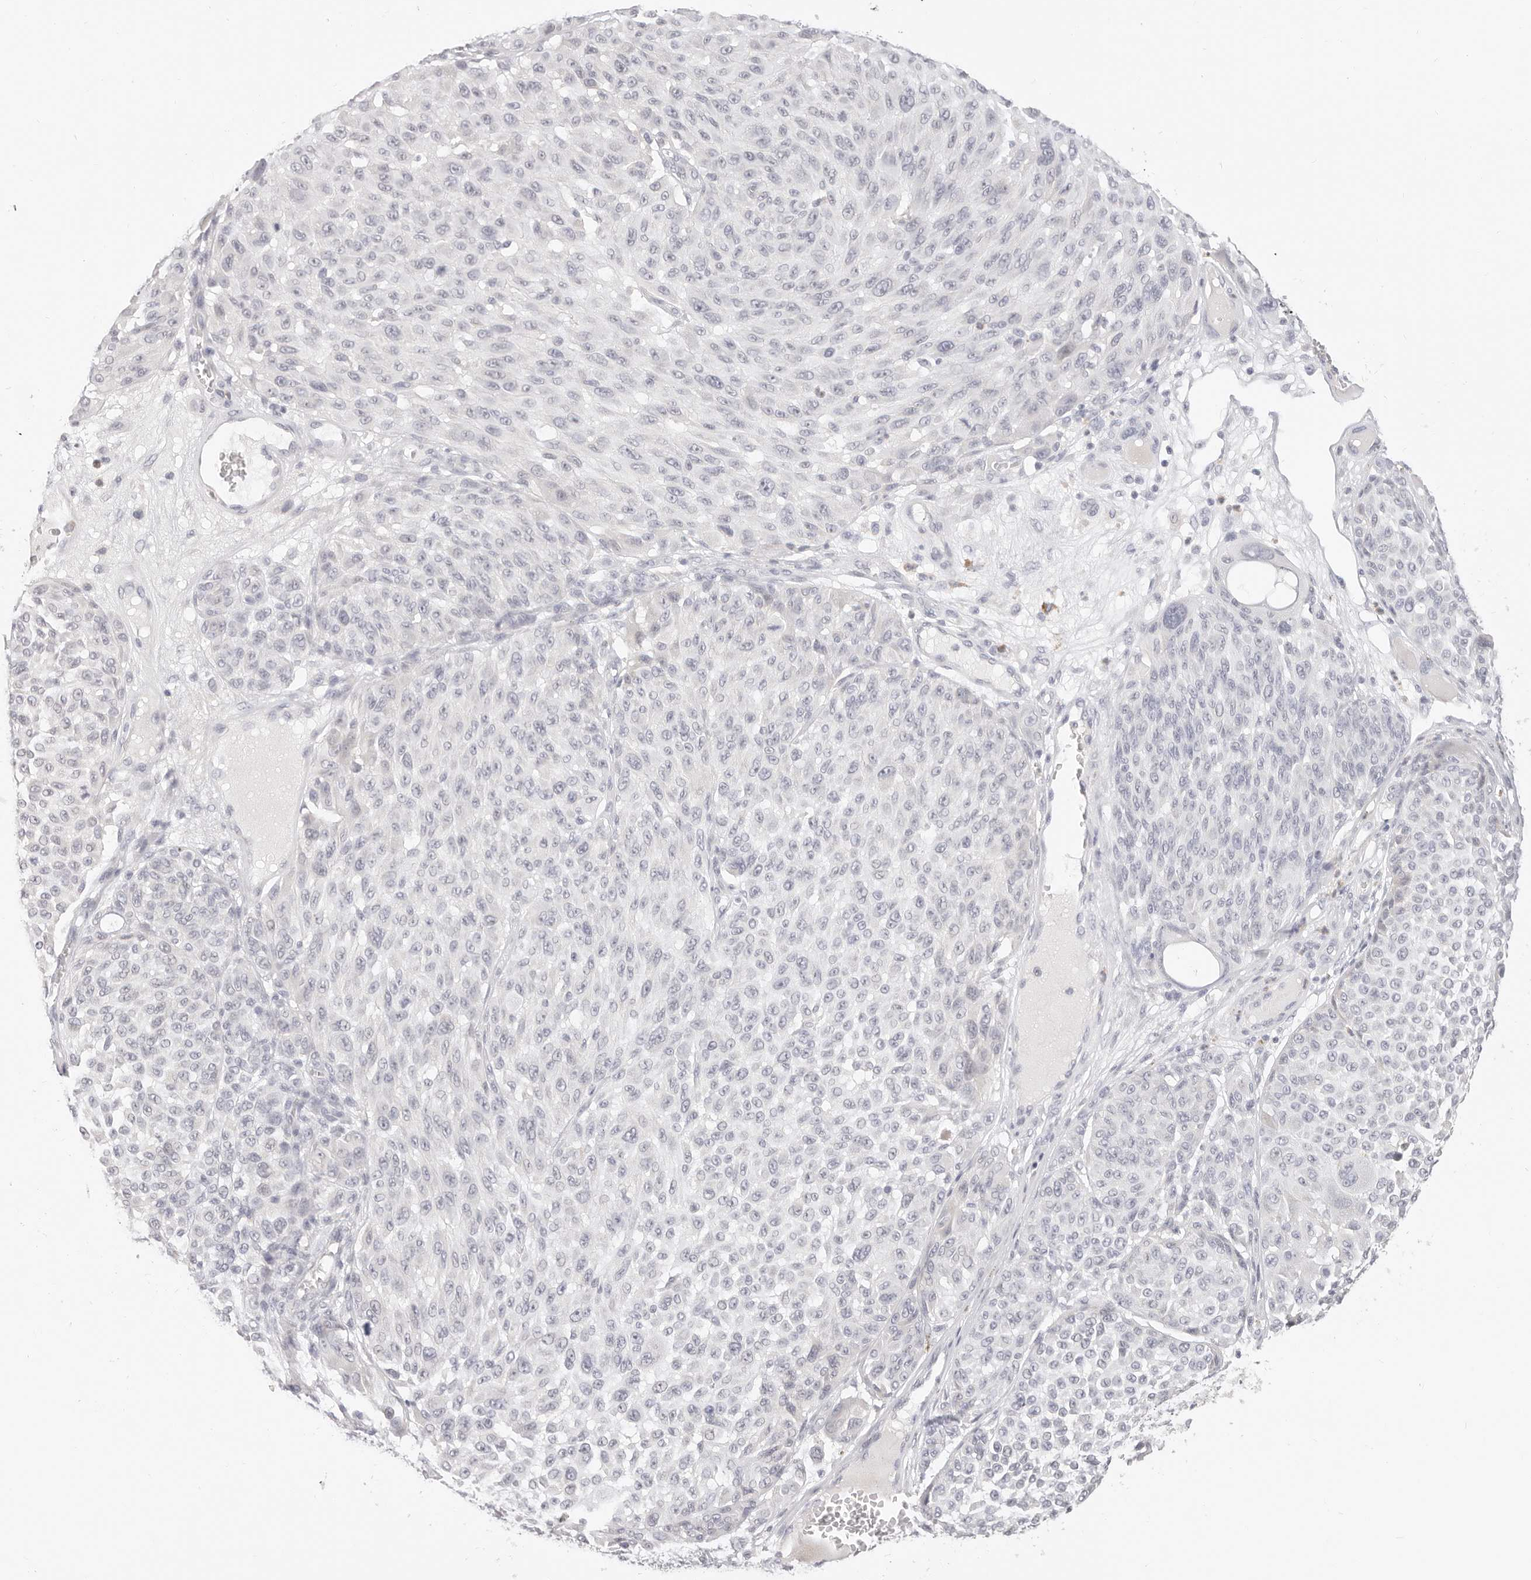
{"staining": {"intensity": "negative", "quantity": "none", "location": "none"}, "tissue": "melanoma", "cell_type": "Tumor cells", "image_type": "cancer", "snomed": [{"axis": "morphology", "description": "Malignant melanoma, NOS"}, {"axis": "topography", "description": "Skin"}], "caption": "Tumor cells show no significant staining in melanoma. Nuclei are stained in blue.", "gene": "ASCL1", "patient": {"sex": "male", "age": 83}}